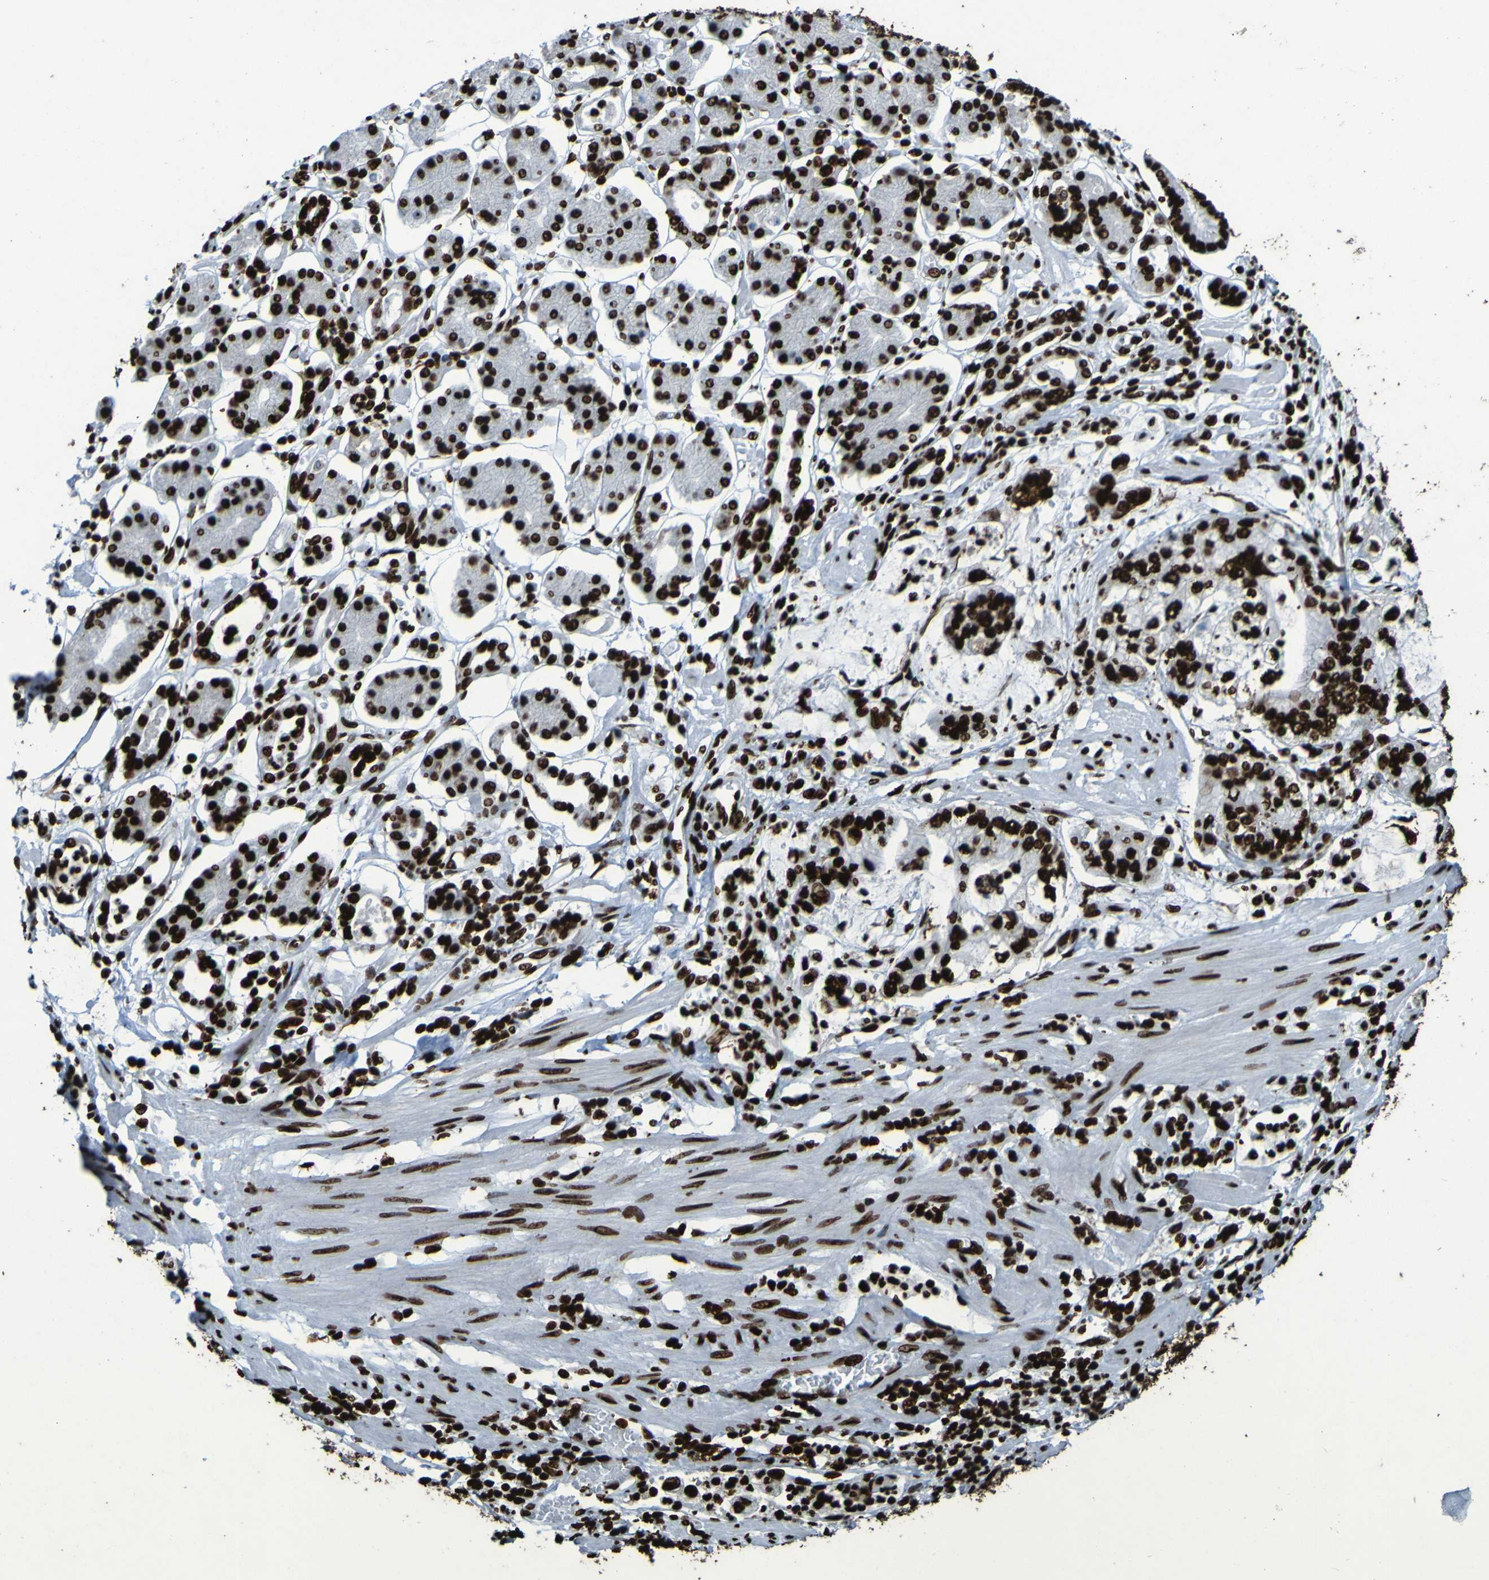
{"staining": {"intensity": "strong", "quantity": ">75%", "location": "nuclear"}, "tissue": "stomach cancer", "cell_type": "Tumor cells", "image_type": "cancer", "snomed": [{"axis": "morphology", "description": "Adenocarcinoma, NOS"}, {"axis": "topography", "description": "Stomach"}], "caption": "Immunohistochemical staining of stomach adenocarcinoma reveals high levels of strong nuclear protein staining in about >75% of tumor cells.", "gene": "NPM1", "patient": {"sex": "male", "age": 76}}